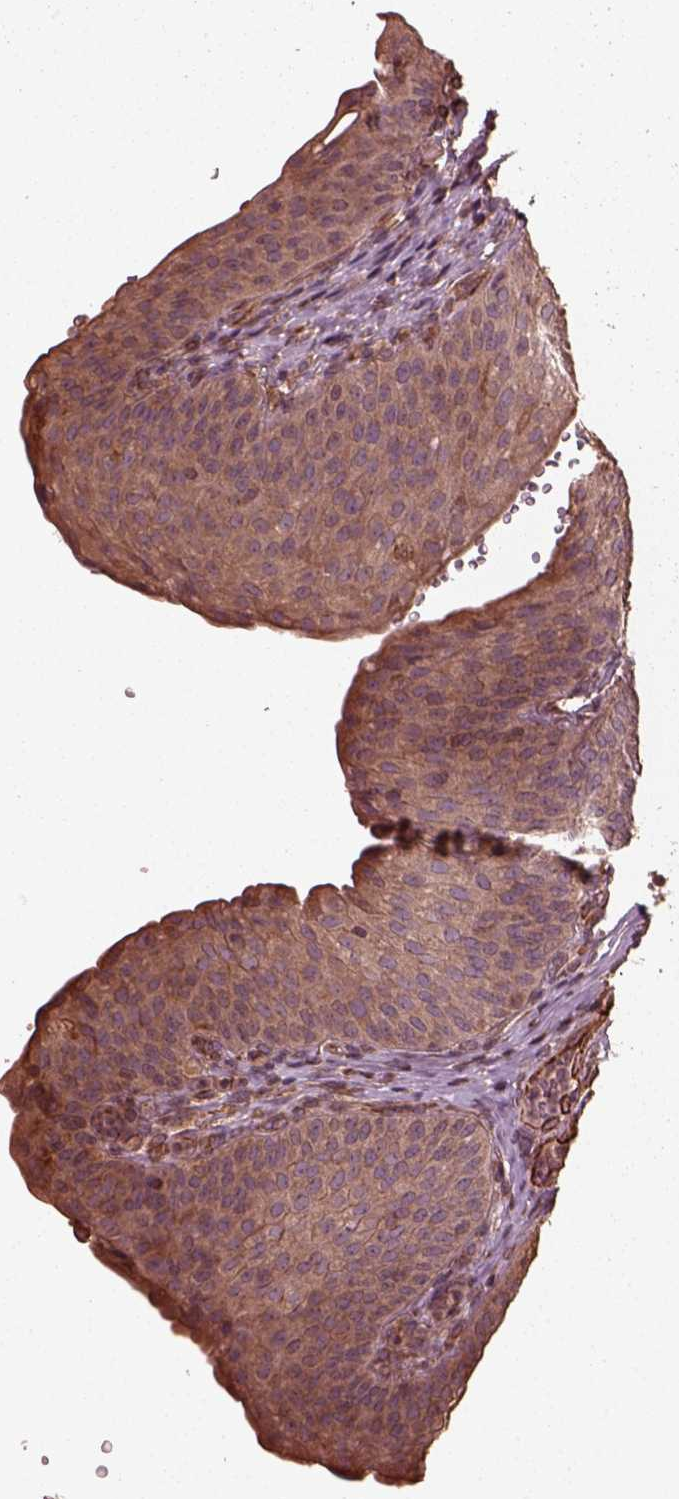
{"staining": {"intensity": "moderate", "quantity": ">75%", "location": "cytoplasmic/membranous"}, "tissue": "urinary bladder", "cell_type": "Urothelial cells", "image_type": "normal", "snomed": [{"axis": "morphology", "description": "Normal tissue, NOS"}, {"axis": "topography", "description": "Urinary bladder"}], "caption": "Protein staining of unremarkable urinary bladder reveals moderate cytoplasmic/membranous staining in approximately >75% of urothelial cells.", "gene": "GTPBP1", "patient": {"sex": "male", "age": 66}}